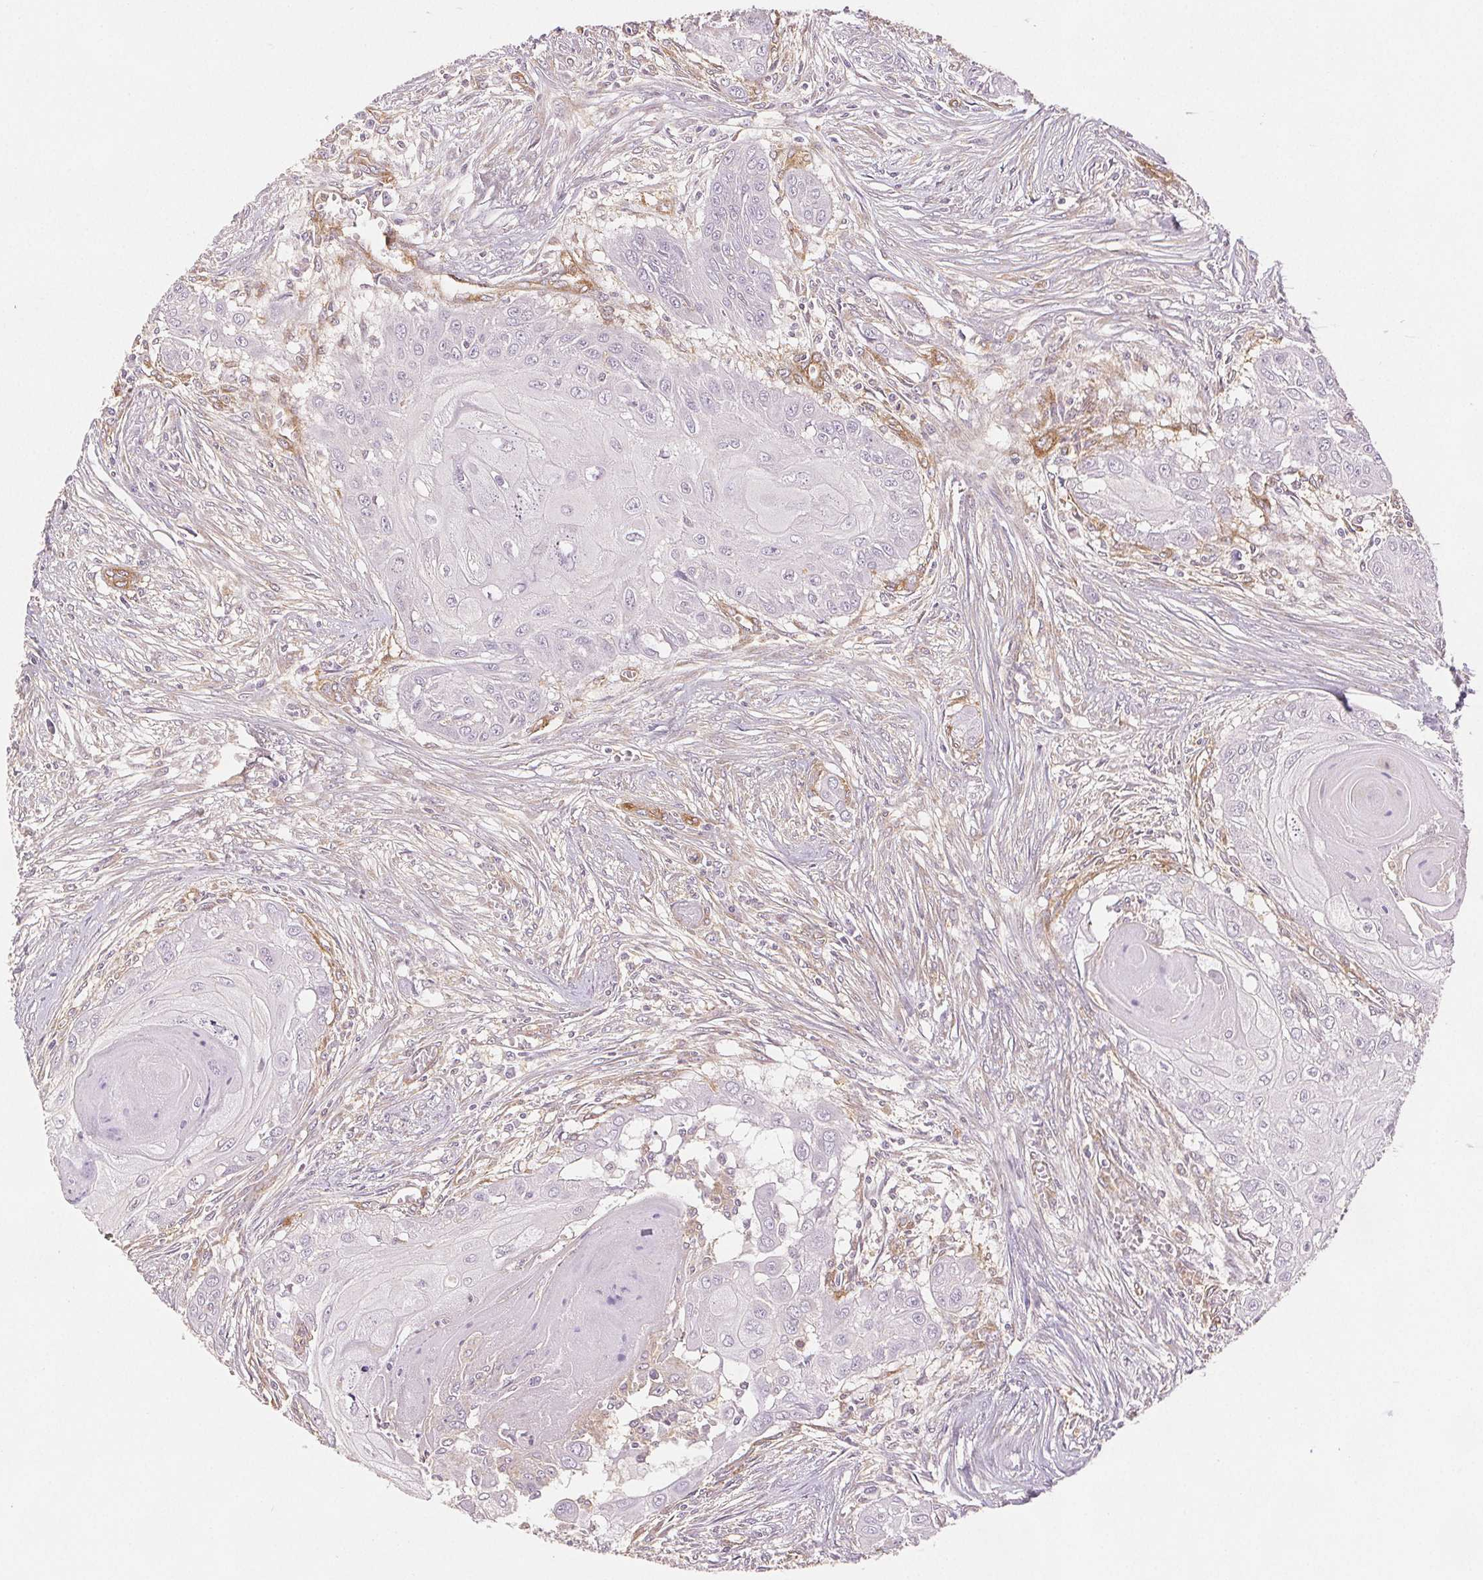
{"staining": {"intensity": "negative", "quantity": "none", "location": "none"}, "tissue": "head and neck cancer", "cell_type": "Tumor cells", "image_type": "cancer", "snomed": [{"axis": "morphology", "description": "Squamous cell carcinoma, NOS"}, {"axis": "topography", "description": "Oral tissue"}, {"axis": "topography", "description": "Head-Neck"}], "caption": "Immunohistochemical staining of human head and neck squamous cell carcinoma shows no significant staining in tumor cells. (DAB immunohistochemistry with hematoxylin counter stain).", "gene": "DIAPH2", "patient": {"sex": "male", "age": 71}}